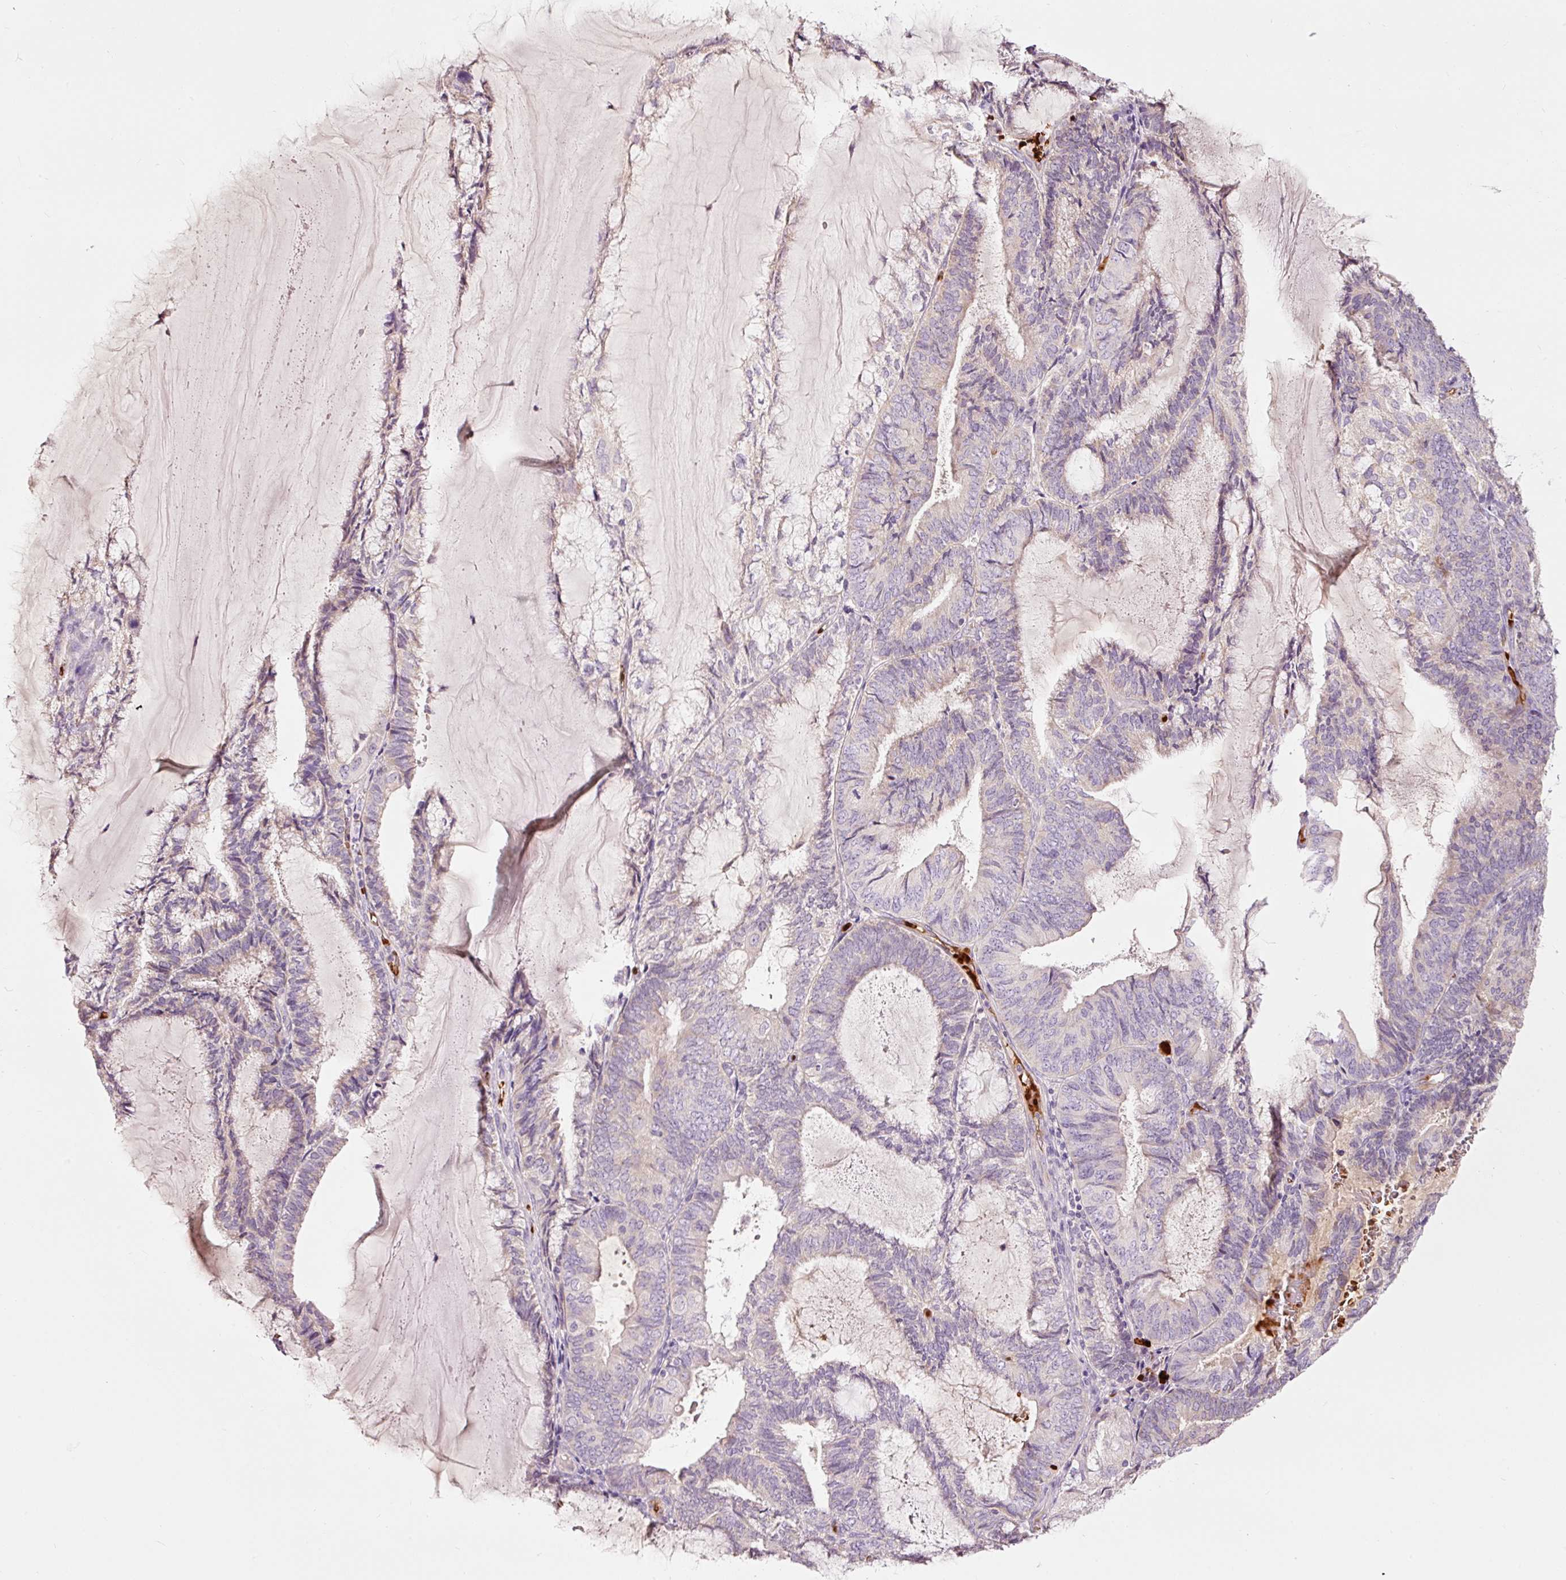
{"staining": {"intensity": "negative", "quantity": "none", "location": "none"}, "tissue": "endometrial cancer", "cell_type": "Tumor cells", "image_type": "cancer", "snomed": [{"axis": "morphology", "description": "Adenocarcinoma, NOS"}, {"axis": "topography", "description": "Endometrium"}], "caption": "Tumor cells are negative for brown protein staining in endometrial cancer (adenocarcinoma).", "gene": "LDHAL6B", "patient": {"sex": "female", "age": 81}}